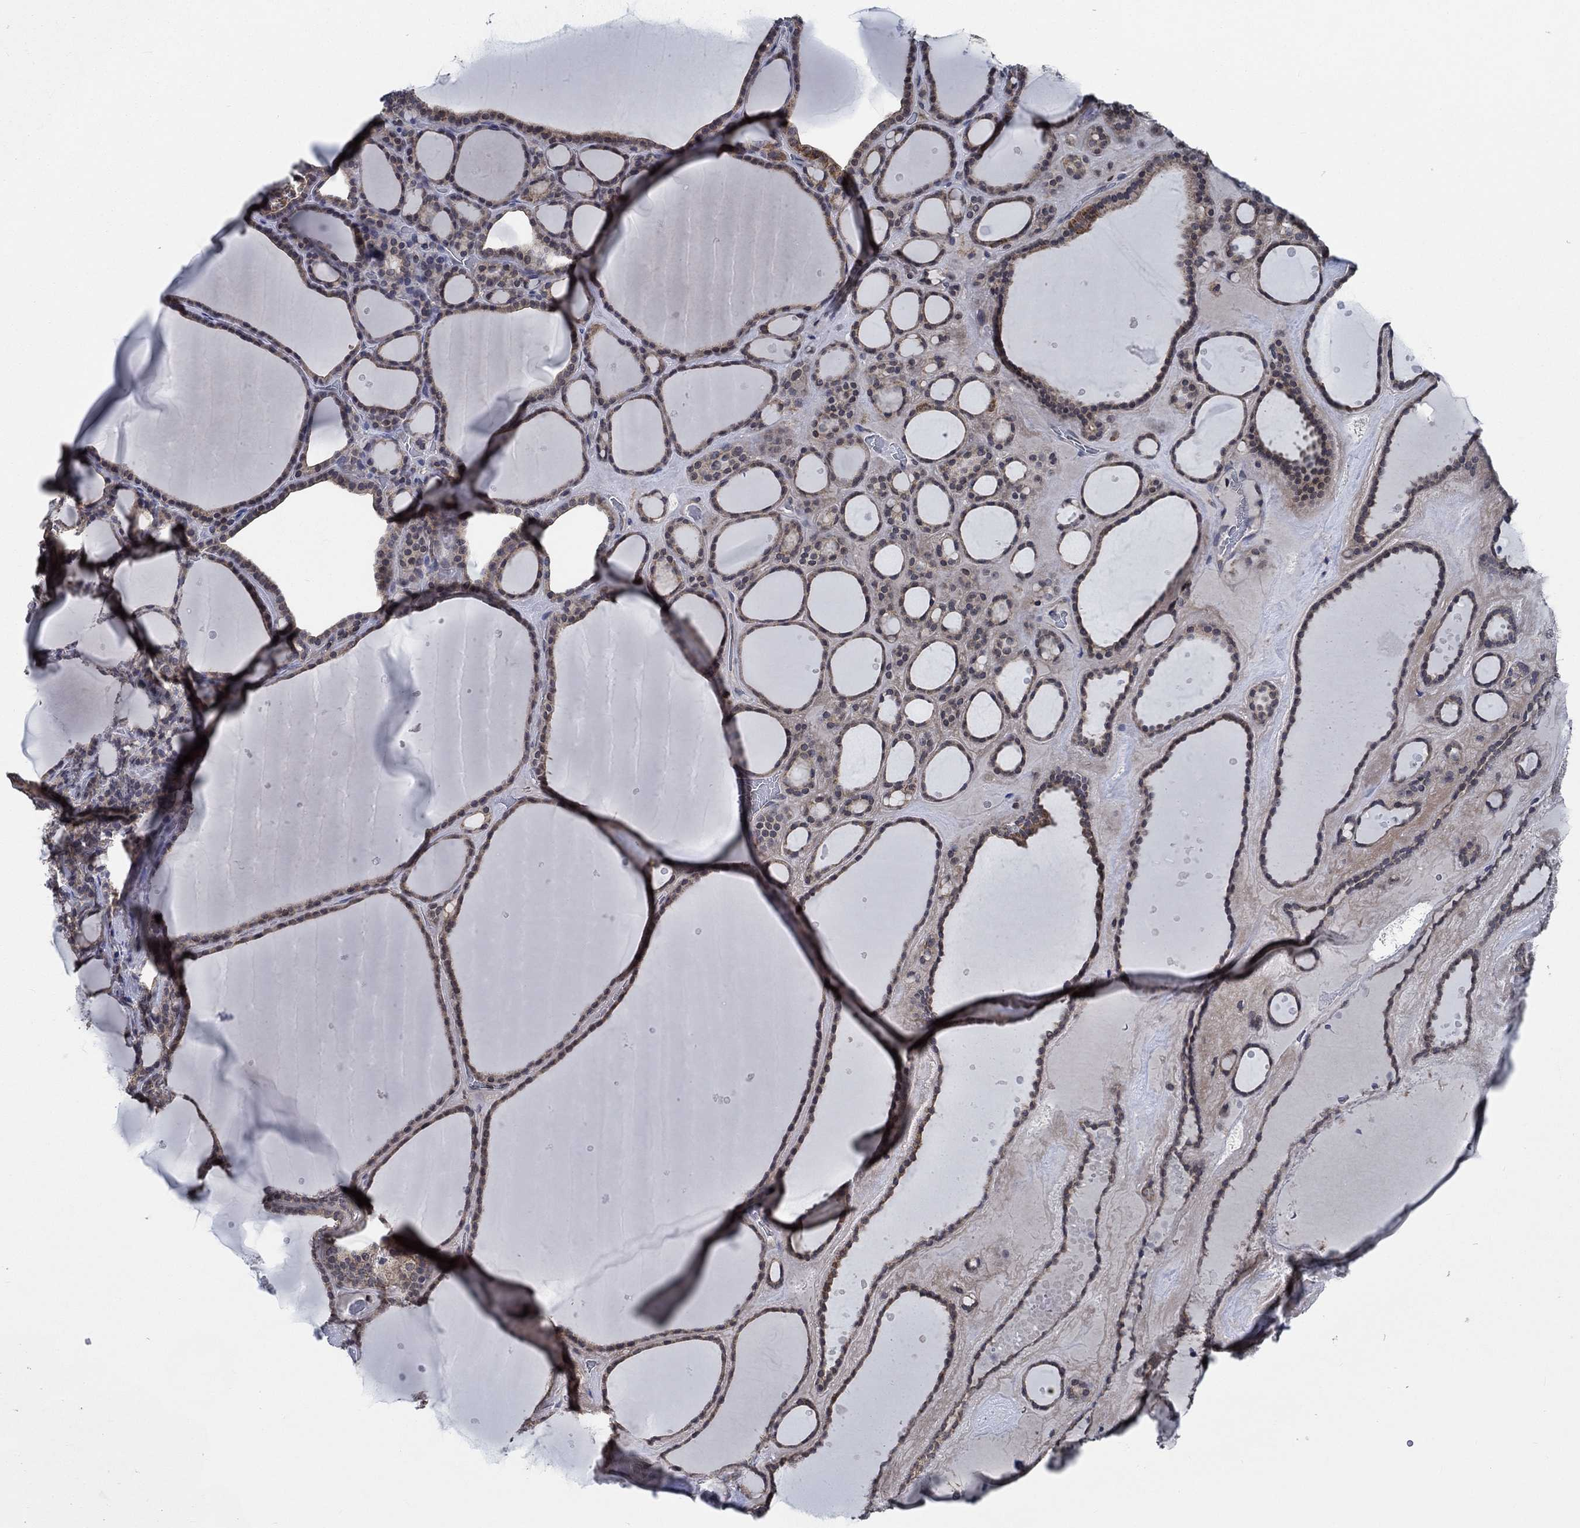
{"staining": {"intensity": "weak", "quantity": ">75%", "location": "cytoplasmic/membranous"}, "tissue": "thyroid gland", "cell_type": "Glandular cells", "image_type": "normal", "snomed": [{"axis": "morphology", "description": "Normal tissue, NOS"}, {"axis": "topography", "description": "Thyroid gland"}], "caption": "About >75% of glandular cells in benign thyroid gland show weak cytoplasmic/membranous protein expression as visualized by brown immunohistochemical staining.", "gene": "STXBP6", "patient": {"sex": "male", "age": 63}}